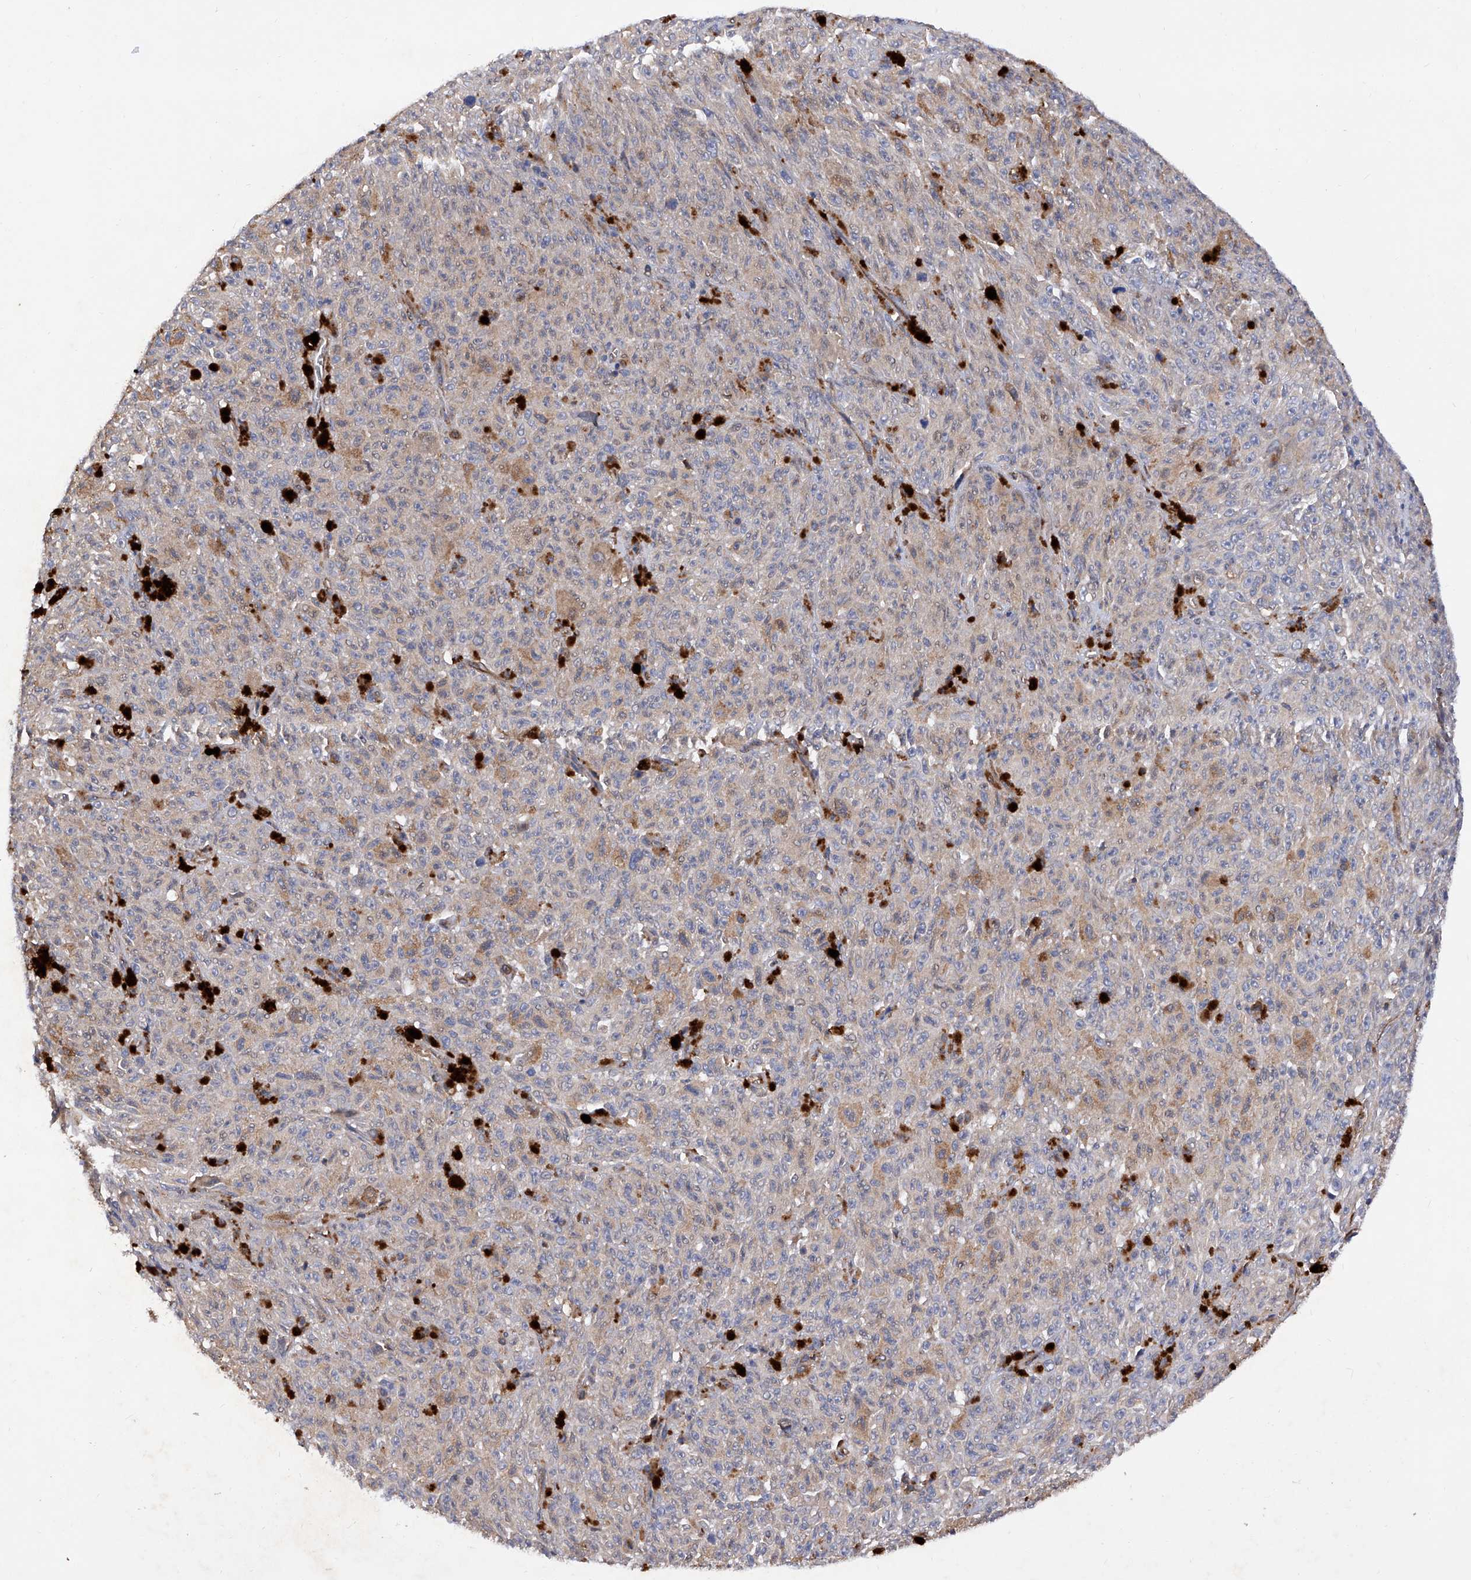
{"staining": {"intensity": "weak", "quantity": "25%-75%", "location": "cytoplasmic/membranous"}, "tissue": "melanoma", "cell_type": "Tumor cells", "image_type": "cancer", "snomed": [{"axis": "morphology", "description": "Malignant melanoma, NOS"}, {"axis": "topography", "description": "Skin"}], "caption": "Malignant melanoma stained for a protein (brown) shows weak cytoplasmic/membranous positive staining in approximately 25%-75% of tumor cells.", "gene": "INPP5B", "patient": {"sex": "female", "age": 82}}